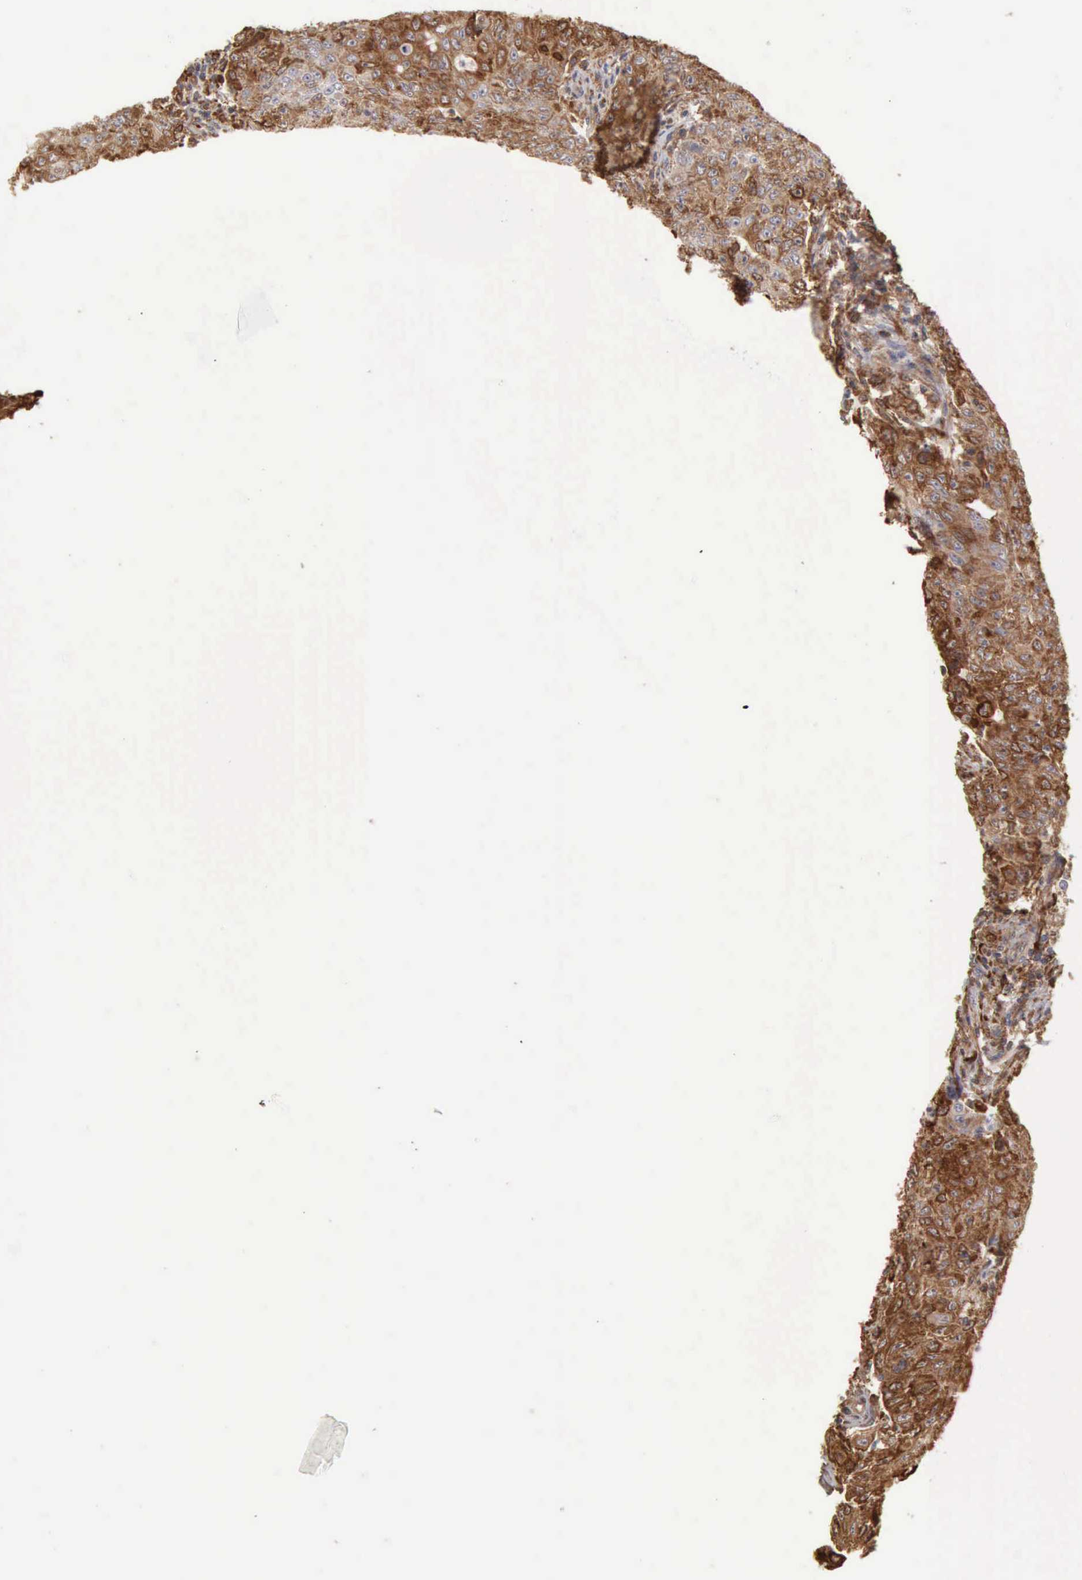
{"staining": {"intensity": "weak", "quantity": "25%-75%", "location": "cytoplasmic/membranous"}, "tissue": "lymph node", "cell_type": "Germinal center cells", "image_type": "normal", "snomed": [{"axis": "morphology", "description": "Normal tissue, NOS"}, {"axis": "topography", "description": "Lymph node"}], "caption": "The image reveals immunohistochemical staining of normal lymph node. There is weak cytoplasmic/membranous expression is appreciated in approximately 25%-75% of germinal center cells. The staining was performed using DAB, with brown indicating positive protein expression. Nuclei are stained blue with hematoxylin.", "gene": "APOL2", "patient": {"sex": "female", "age": 42}}